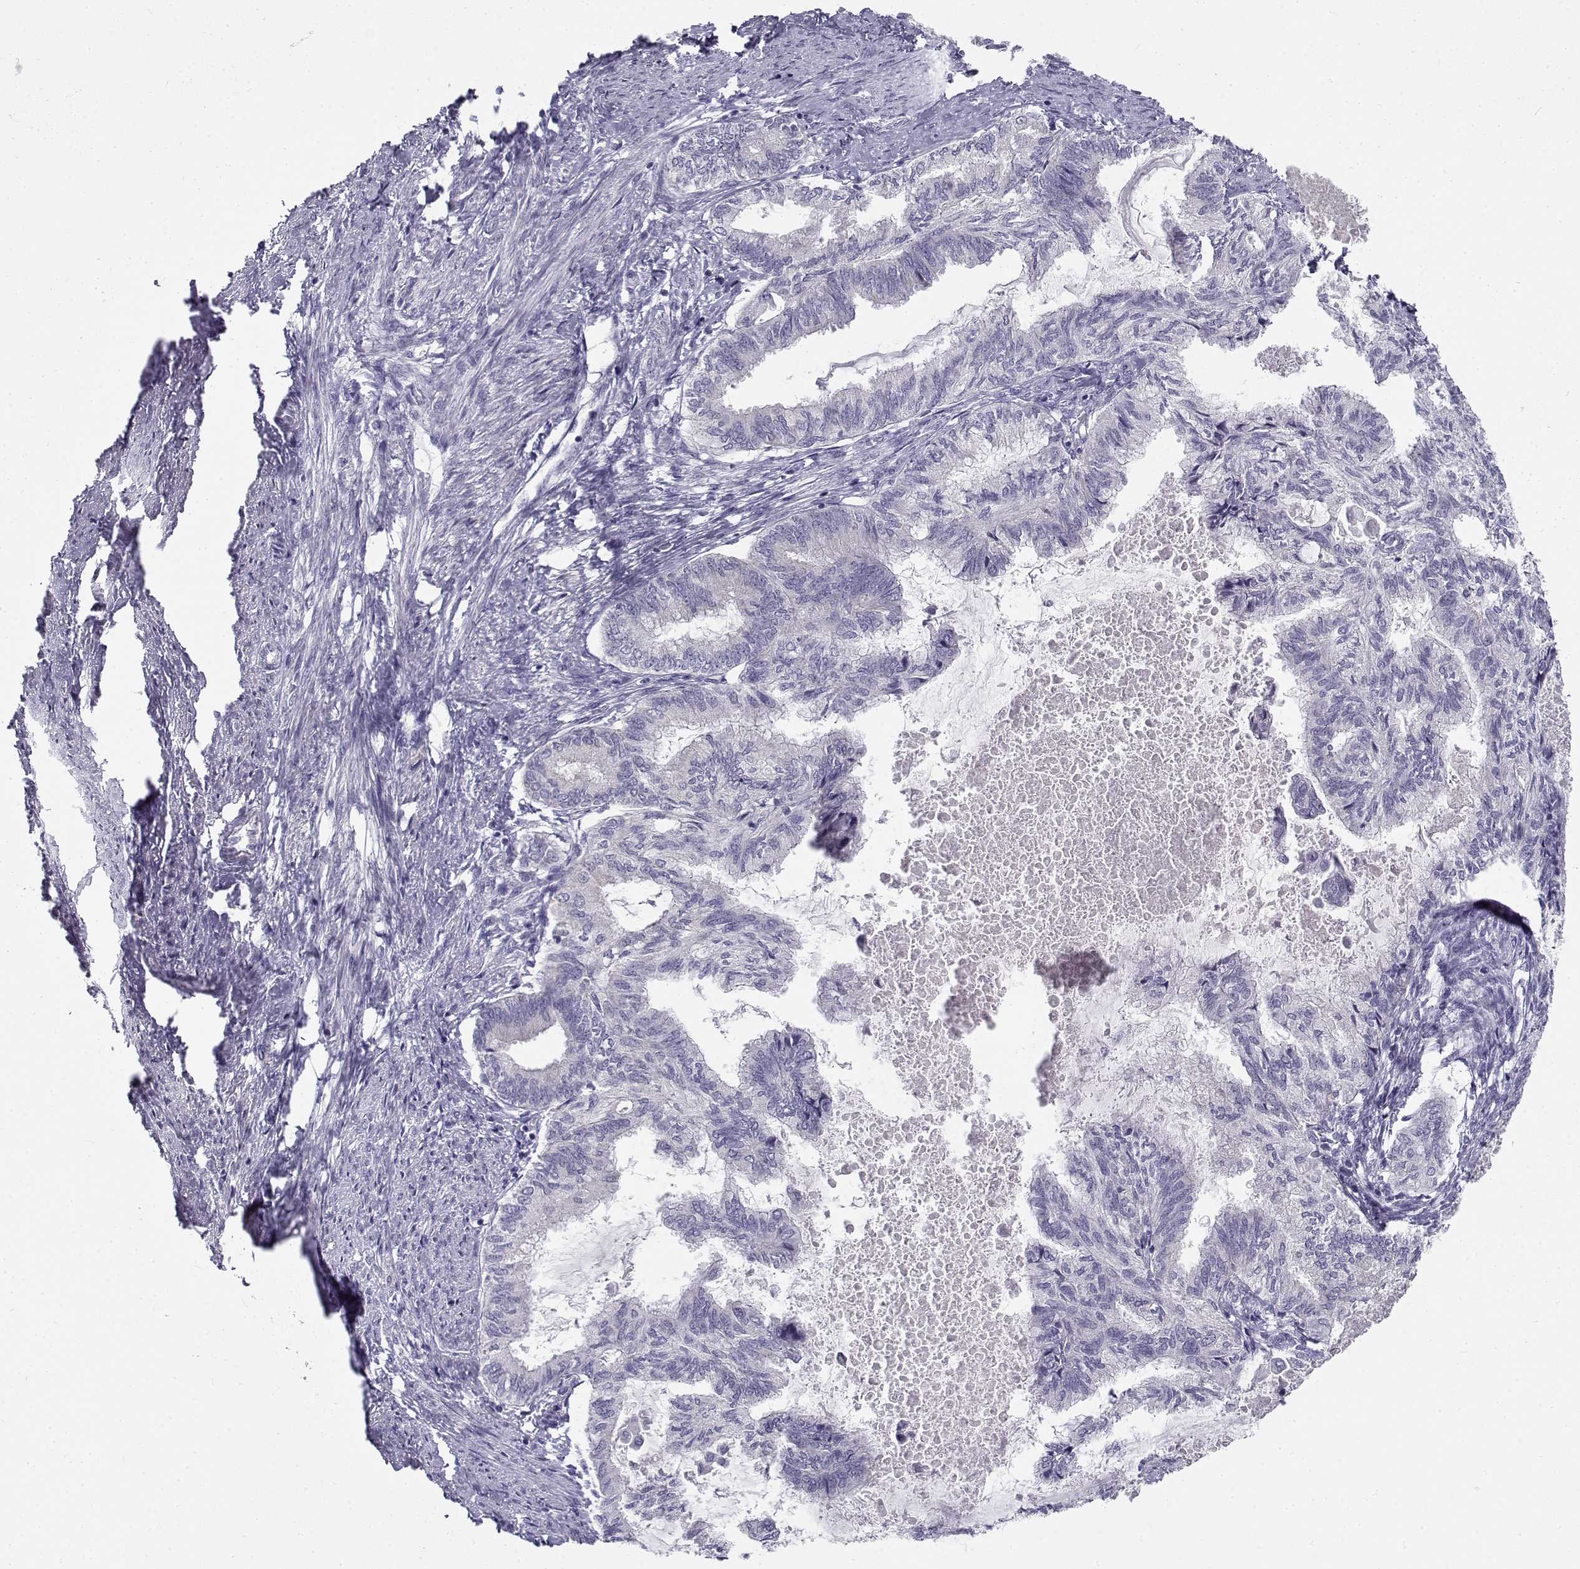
{"staining": {"intensity": "negative", "quantity": "none", "location": "none"}, "tissue": "endometrial cancer", "cell_type": "Tumor cells", "image_type": "cancer", "snomed": [{"axis": "morphology", "description": "Adenocarcinoma, NOS"}, {"axis": "topography", "description": "Endometrium"}], "caption": "An IHC photomicrograph of endometrial adenocarcinoma is shown. There is no staining in tumor cells of endometrial adenocarcinoma.", "gene": "FAM166A", "patient": {"sex": "female", "age": 86}}